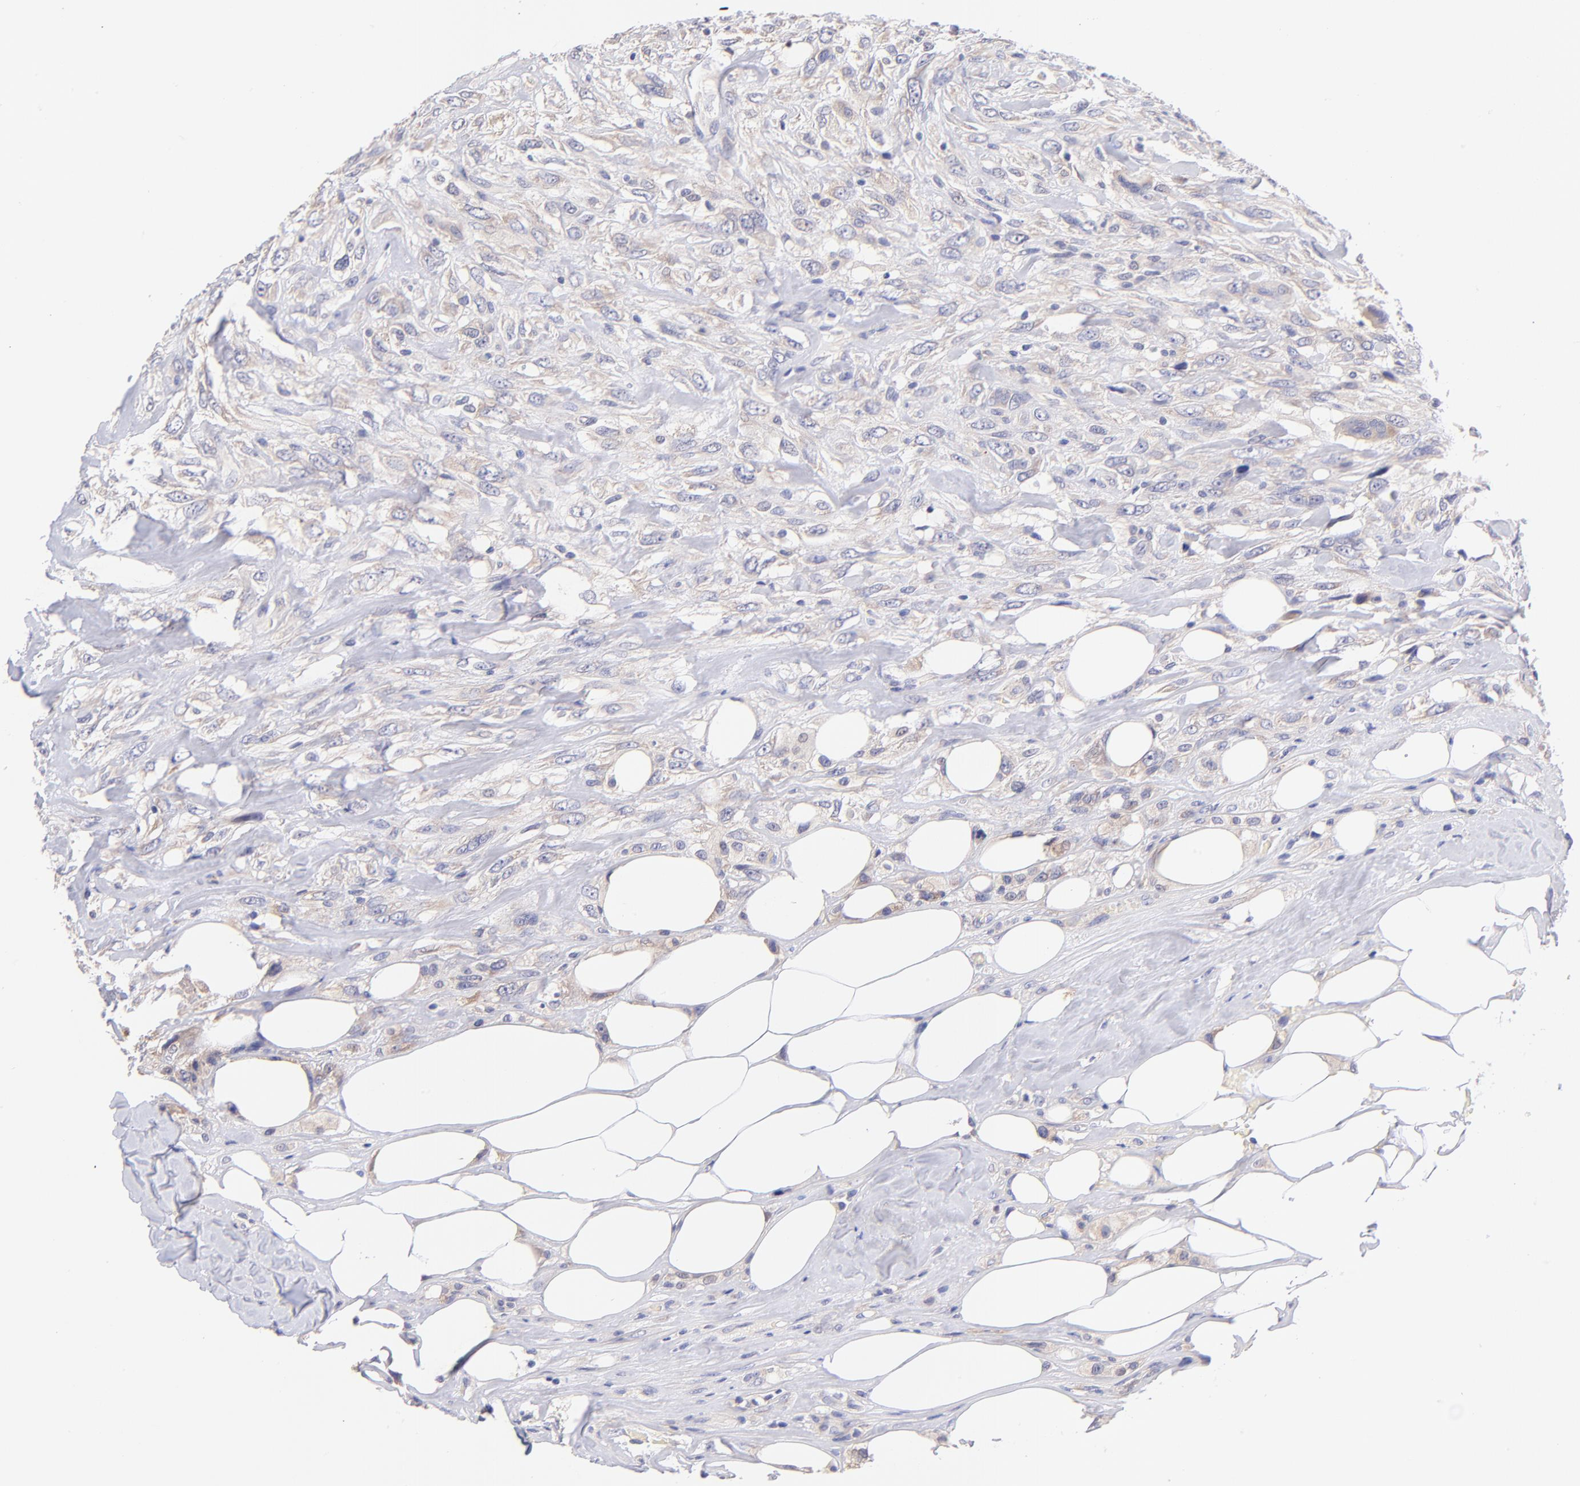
{"staining": {"intensity": "weak", "quantity": "25%-75%", "location": "cytoplasmic/membranous"}, "tissue": "breast cancer", "cell_type": "Tumor cells", "image_type": "cancer", "snomed": [{"axis": "morphology", "description": "Neoplasm, malignant, NOS"}, {"axis": "topography", "description": "Breast"}], "caption": "Immunohistochemical staining of human breast malignant neoplasm shows low levels of weak cytoplasmic/membranous protein positivity in approximately 25%-75% of tumor cells.", "gene": "RPL11", "patient": {"sex": "female", "age": 50}}